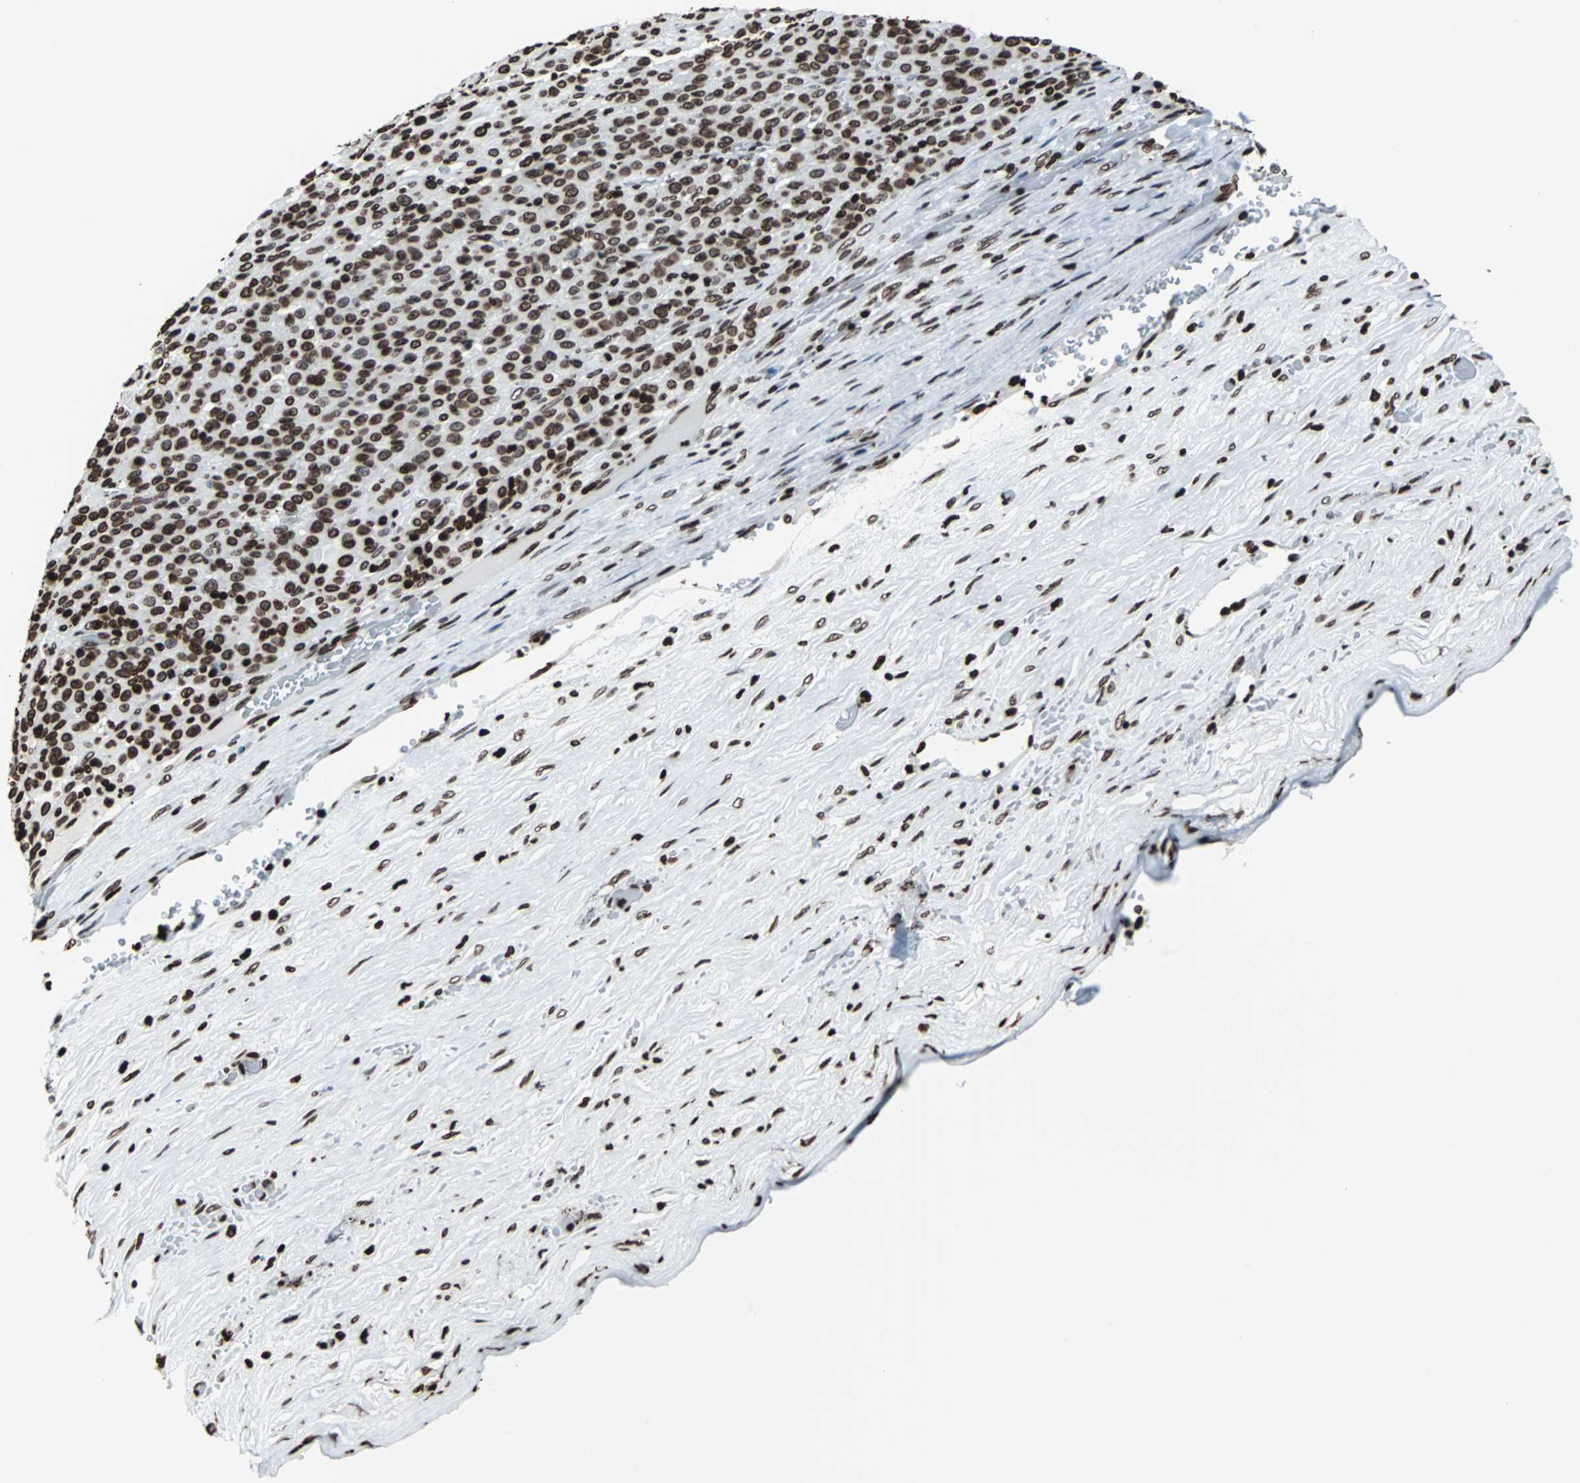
{"staining": {"intensity": "strong", "quantity": ">75%", "location": "nuclear"}, "tissue": "melanoma", "cell_type": "Tumor cells", "image_type": "cancer", "snomed": [{"axis": "morphology", "description": "Malignant melanoma, Metastatic site"}, {"axis": "topography", "description": "Pancreas"}], "caption": "Immunohistochemistry histopathology image of melanoma stained for a protein (brown), which reveals high levels of strong nuclear positivity in about >75% of tumor cells.", "gene": "H2BC18", "patient": {"sex": "female", "age": 30}}